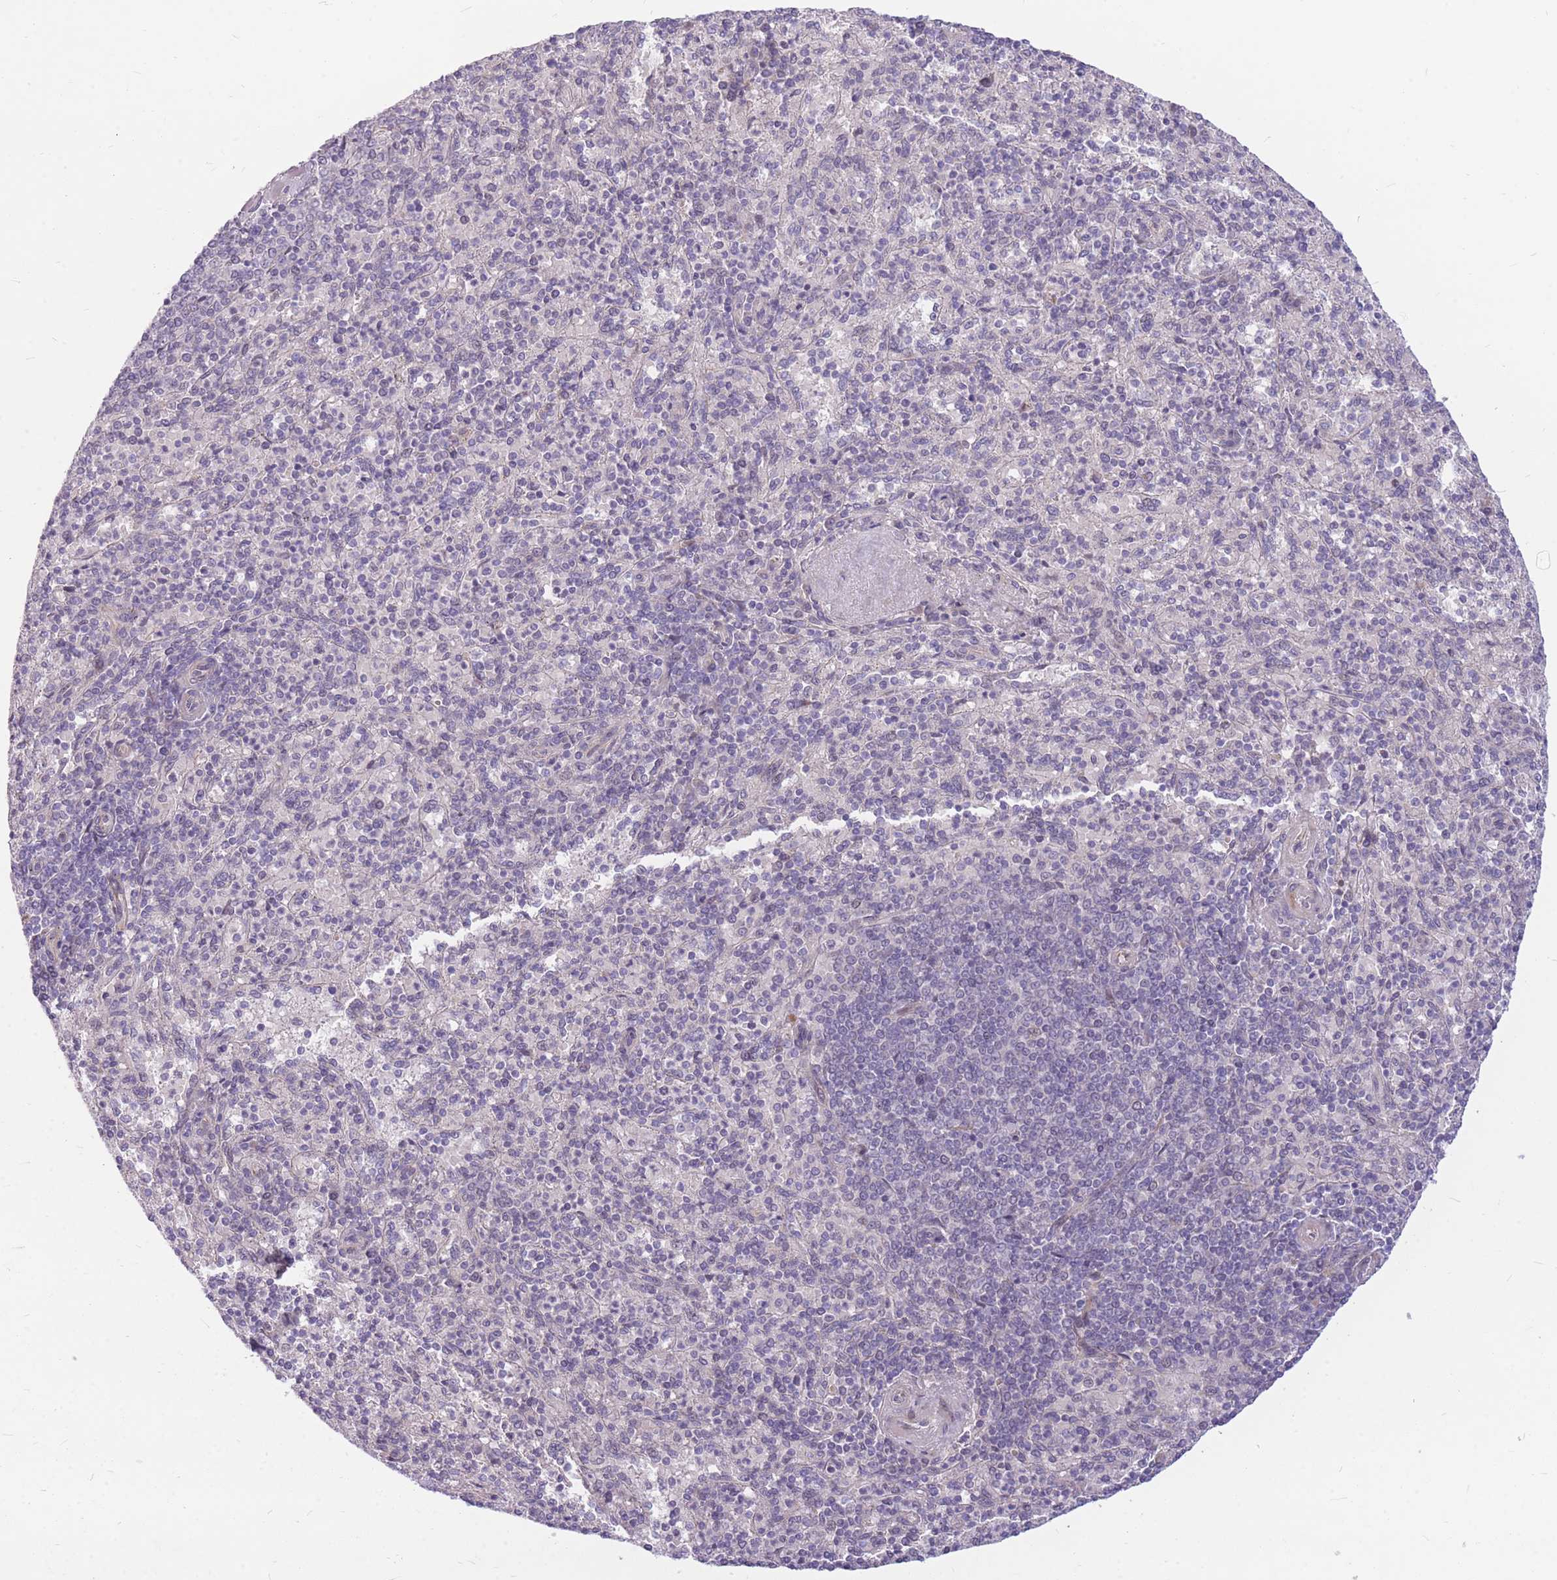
{"staining": {"intensity": "negative", "quantity": "none", "location": "none"}, "tissue": "spleen", "cell_type": "Cells in red pulp", "image_type": "normal", "snomed": [{"axis": "morphology", "description": "Normal tissue, NOS"}, {"axis": "topography", "description": "Spleen"}], "caption": "DAB (3,3'-diaminobenzidine) immunohistochemical staining of benign spleen displays no significant positivity in cells in red pulp. The staining is performed using DAB (3,3'-diaminobenzidine) brown chromogen with nuclei counter-stained in using hematoxylin.", "gene": "ERCC2", "patient": {"sex": "male", "age": 82}}